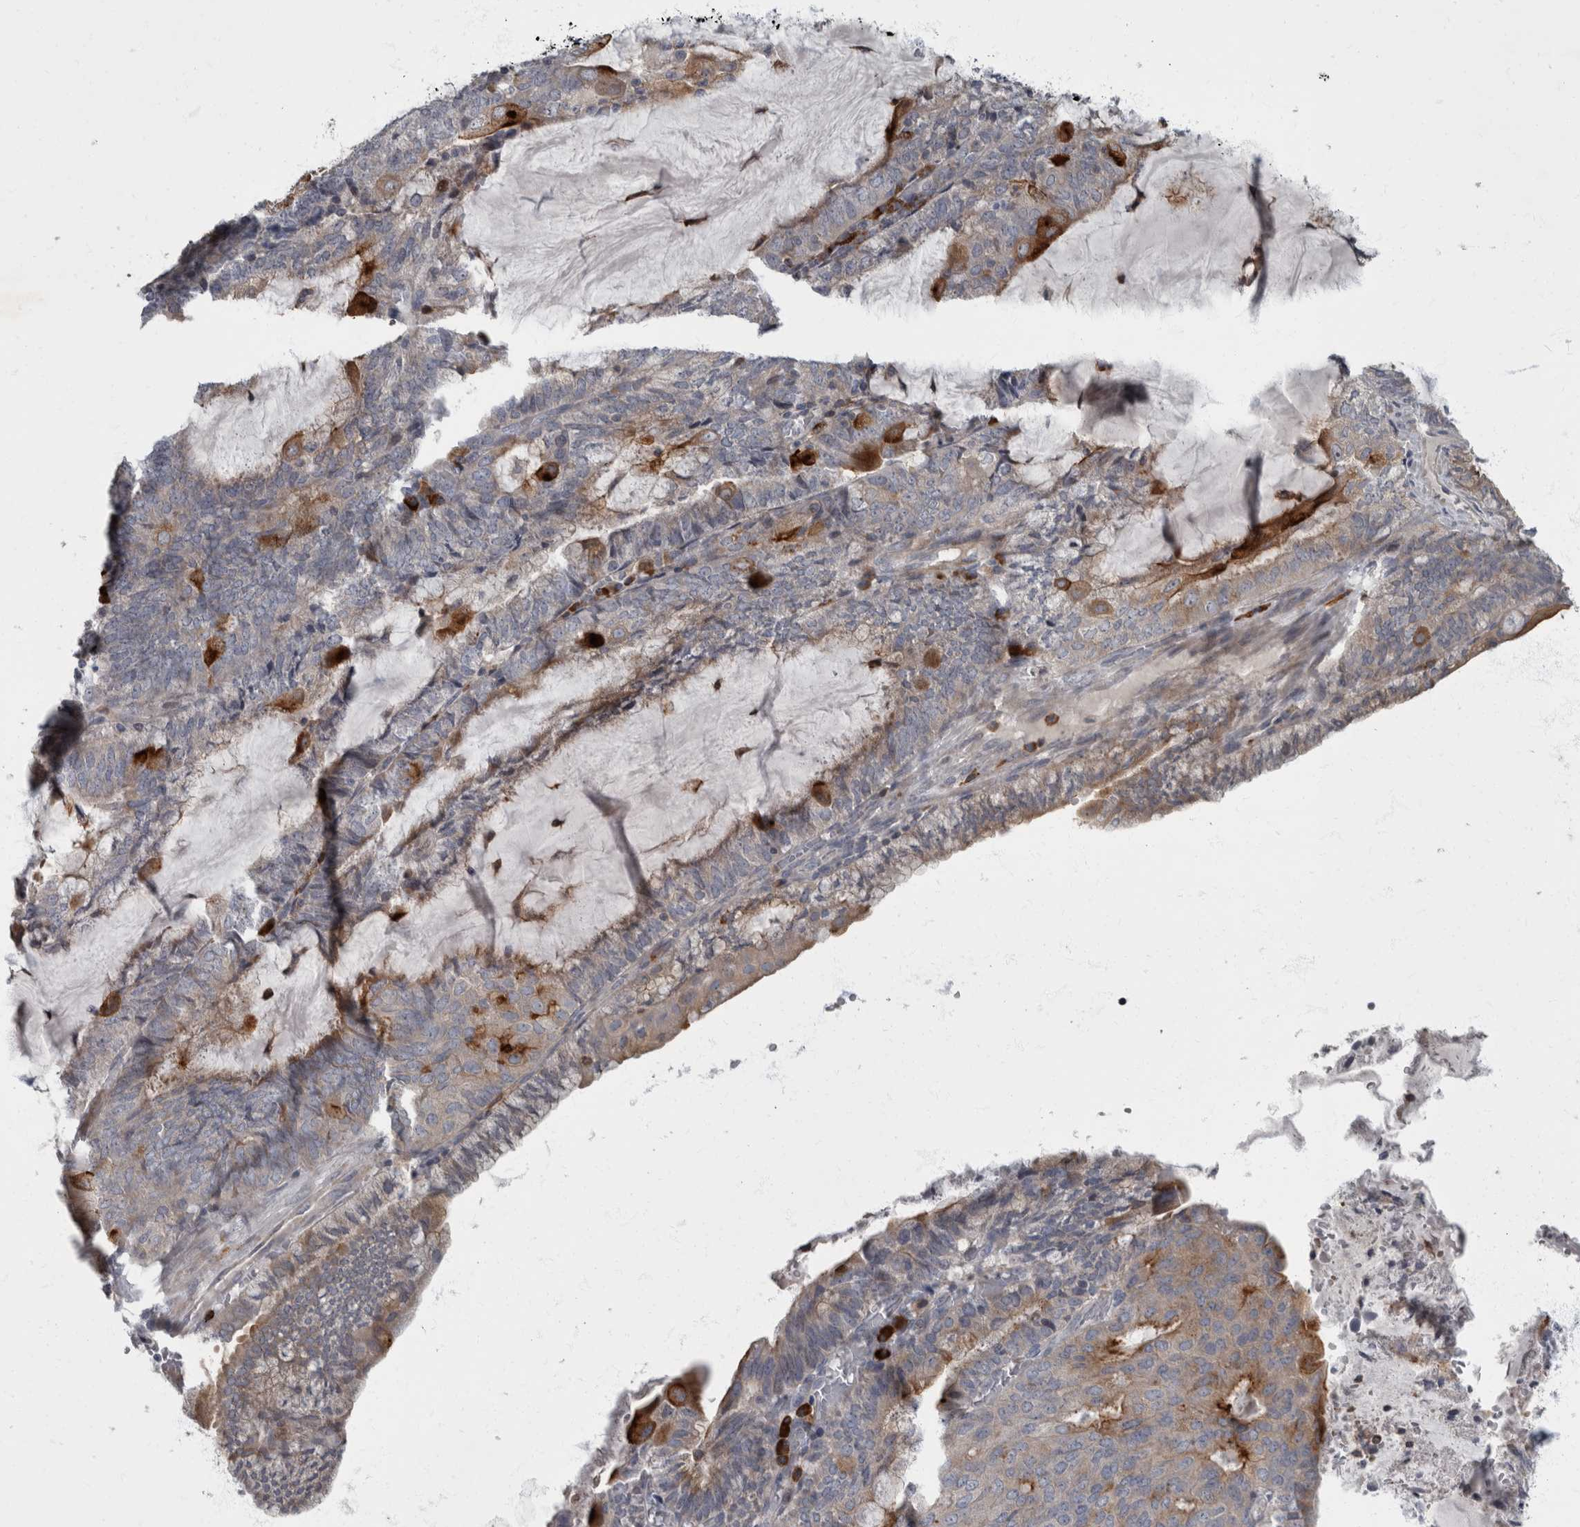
{"staining": {"intensity": "strong", "quantity": "<25%", "location": "cytoplasmic/membranous"}, "tissue": "endometrial cancer", "cell_type": "Tumor cells", "image_type": "cancer", "snomed": [{"axis": "morphology", "description": "Adenocarcinoma, NOS"}, {"axis": "topography", "description": "Endometrium"}], "caption": "The image exhibits staining of endometrial cancer, revealing strong cytoplasmic/membranous protein positivity (brown color) within tumor cells. (DAB = brown stain, brightfield microscopy at high magnification).", "gene": "CDC42BPG", "patient": {"sex": "female", "age": 81}}